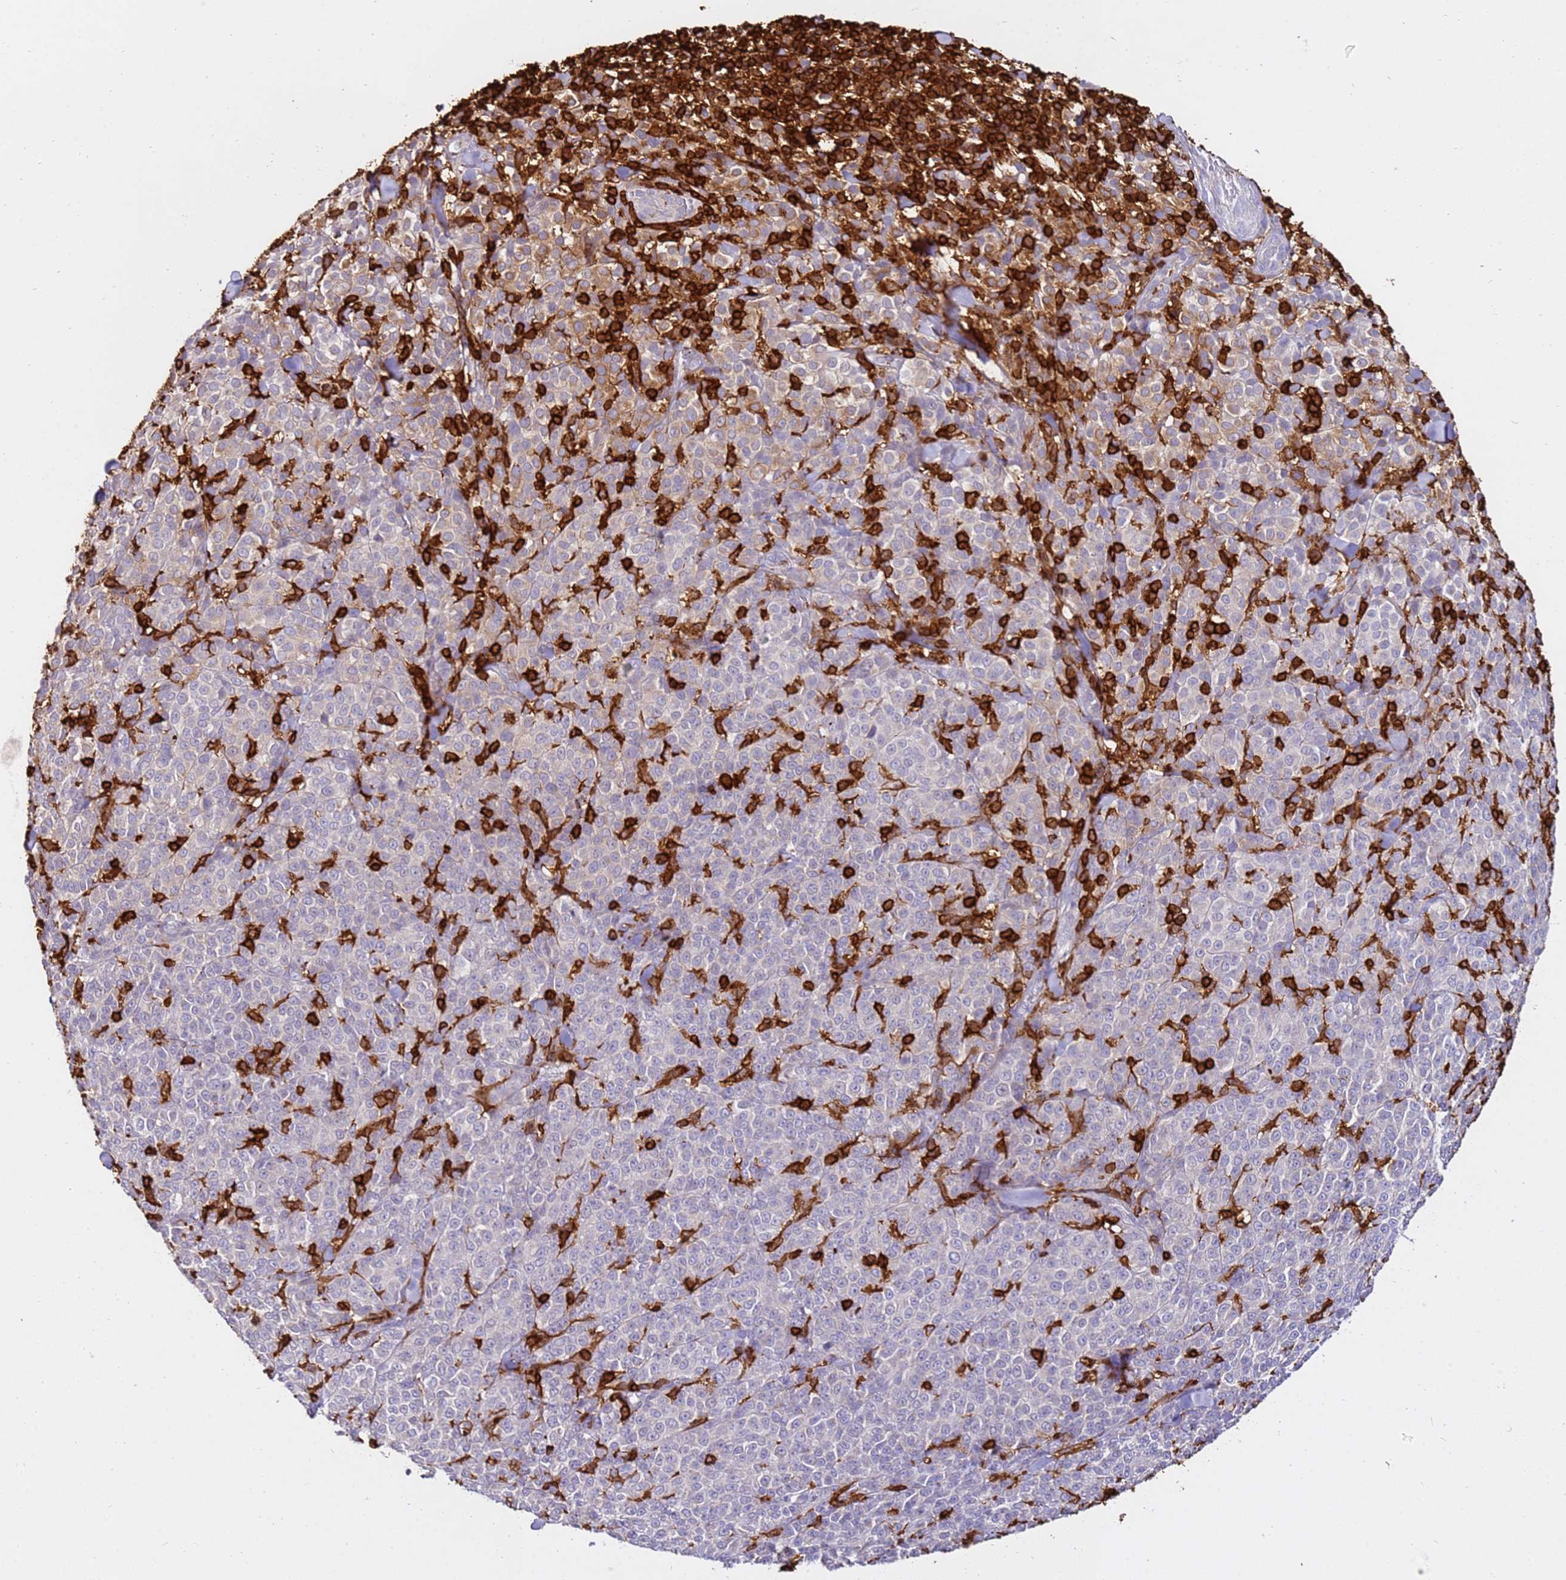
{"staining": {"intensity": "negative", "quantity": "none", "location": "none"}, "tissue": "melanoma", "cell_type": "Tumor cells", "image_type": "cancer", "snomed": [{"axis": "morphology", "description": "Normal tissue, NOS"}, {"axis": "morphology", "description": "Malignant melanoma, NOS"}, {"axis": "topography", "description": "Skin"}], "caption": "Tumor cells show no significant protein expression in melanoma. (DAB (3,3'-diaminobenzidine) immunohistochemistry, high magnification).", "gene": "CORO1A", "patient": {"sex": "female", "age": 34}}